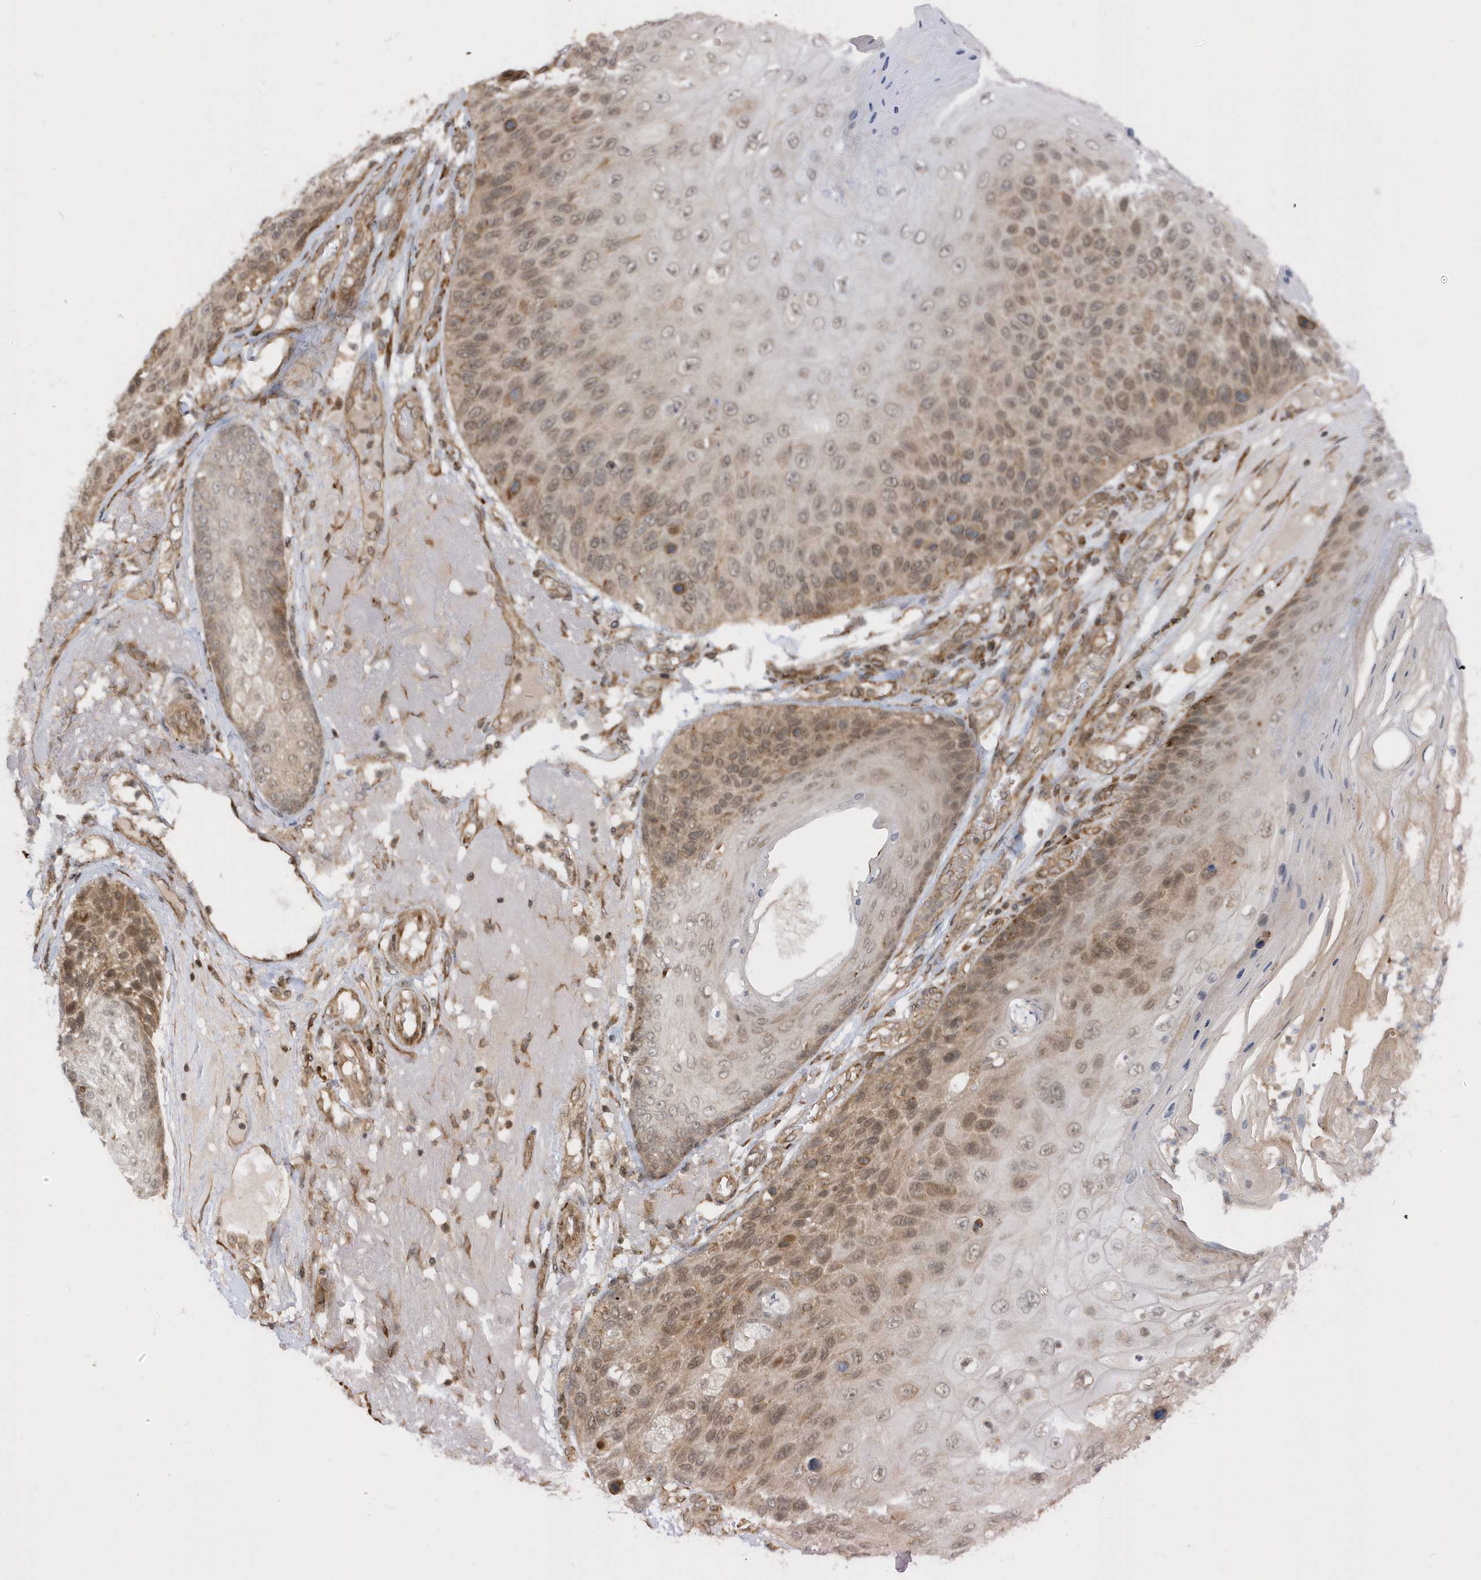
{"staining": {"intensity": "moderate", "quantity": "25%-75%", "location": "cytoplasmic/membranous,nuclear"}, "tissue": "skin cancer", "cell_type": "Tumor cells", "image_type": "cancer", "snomed": [{"axis": "morphology", "description": "Squamous cell carcinoma, NOS"}, {"axis": "topography", "description": "Skin"}], "caption": "Brown immunohistochemical staining in skin cancer (squamous cell carcinoma) displays moderate cytoplasmic/membranous and nuclear staining in about 25%-75% of tumor cells.", "gene": "METTL21A", "patient": {"sex": "female", "age": 88}}